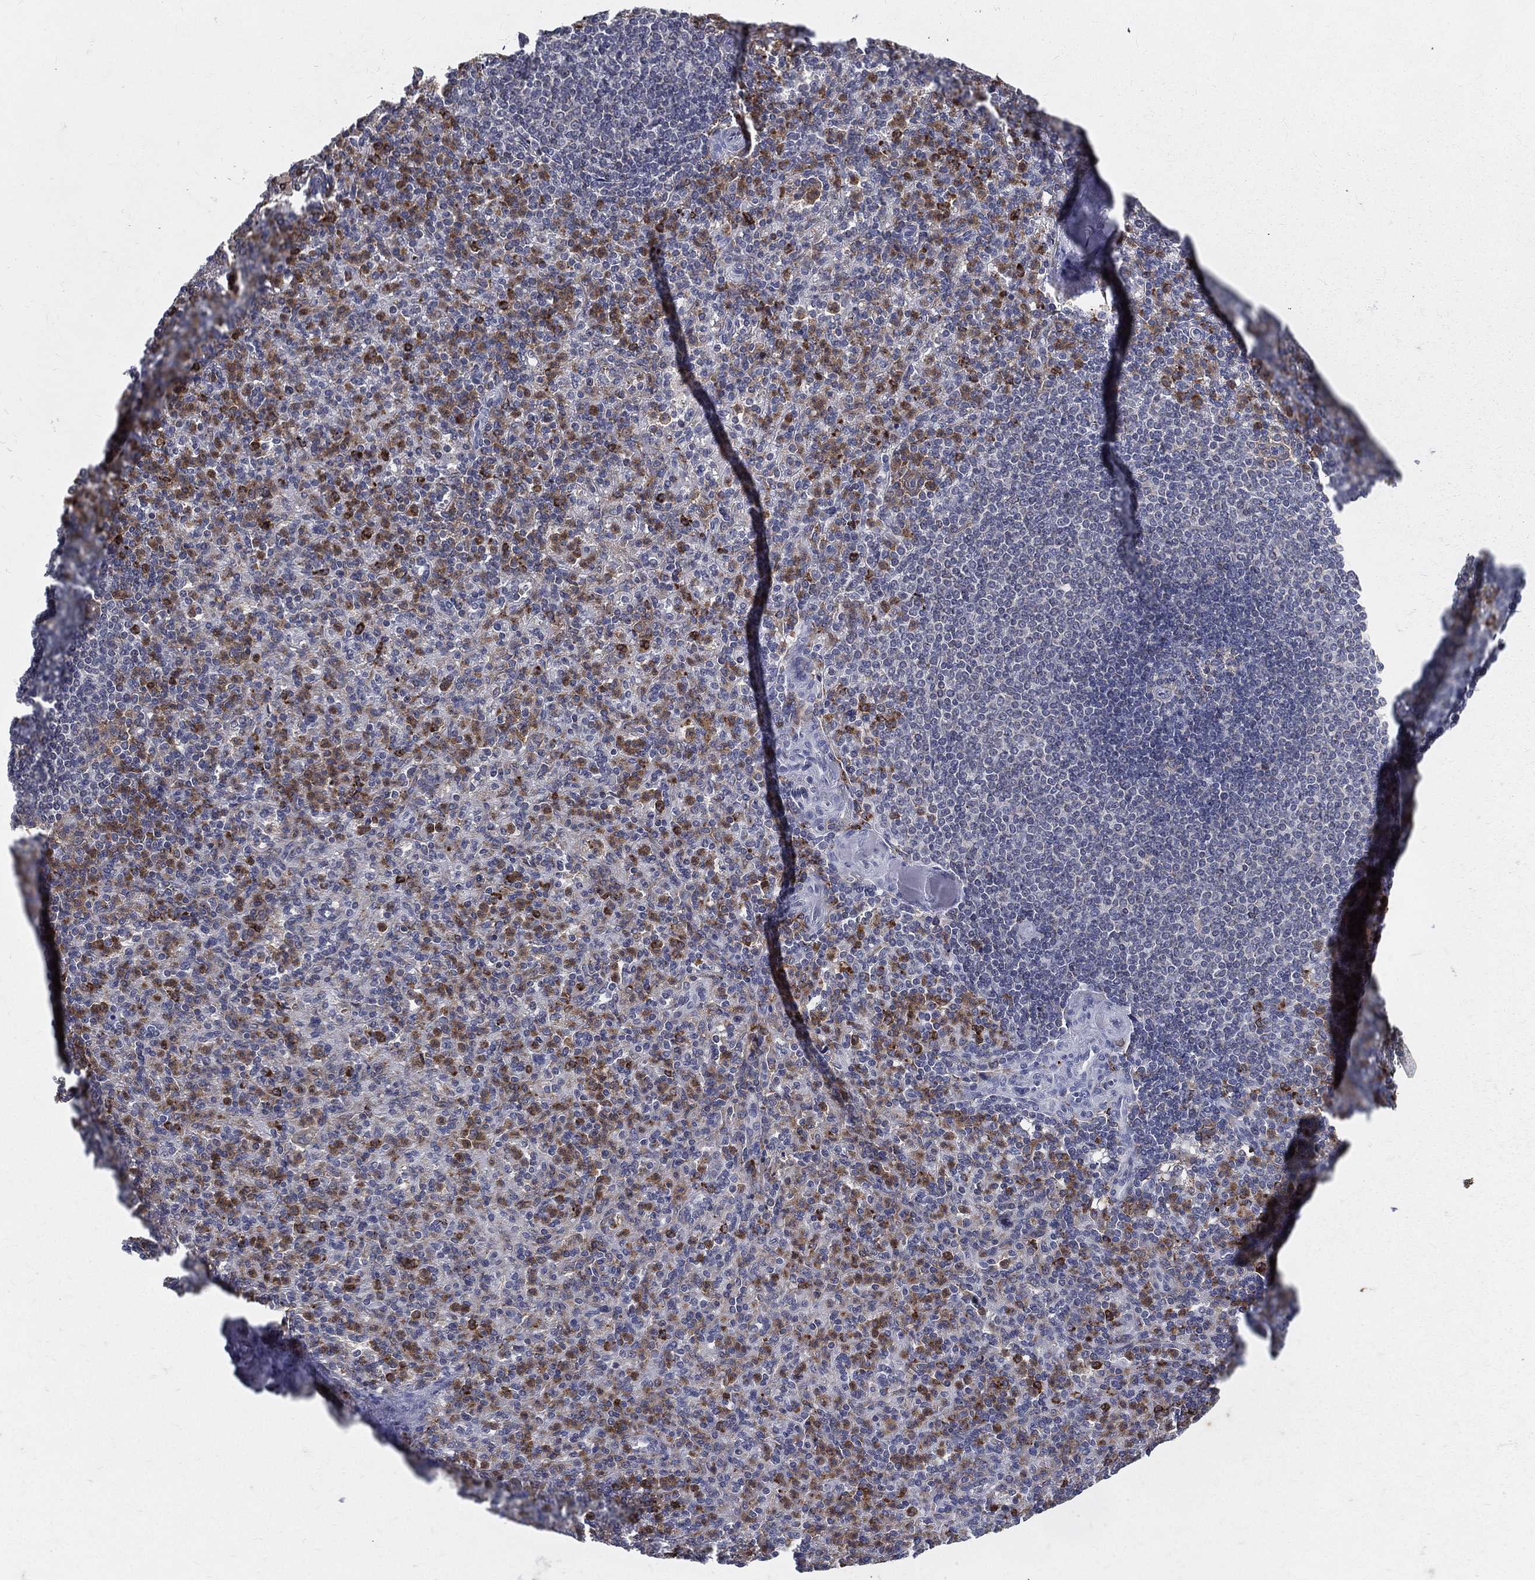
{"staining": {"intensity": "strong", "quantity": "<25%", "location": "cytoplasmic/membranous"}, "tissue": "spleen", "cell_type": "Cells in red pulp", "image_type": "normal", "snomed": [{"axis": "morphology", "description": "Normal tissue, NOS"}, {"axis": "topography", "description": "Spleen"}], "caption": "Immunohistochemistry micrograph of benign spleen: human spleen stained using IHC shows medium levels of strong protein expression localized specifically in the cytoplasmic/membranous of cells in red pulp, appearing as a cytoplasmic/membranous brown color.", "gene": "EVI2B", "patient": {"sex": "female", "age": 74}}